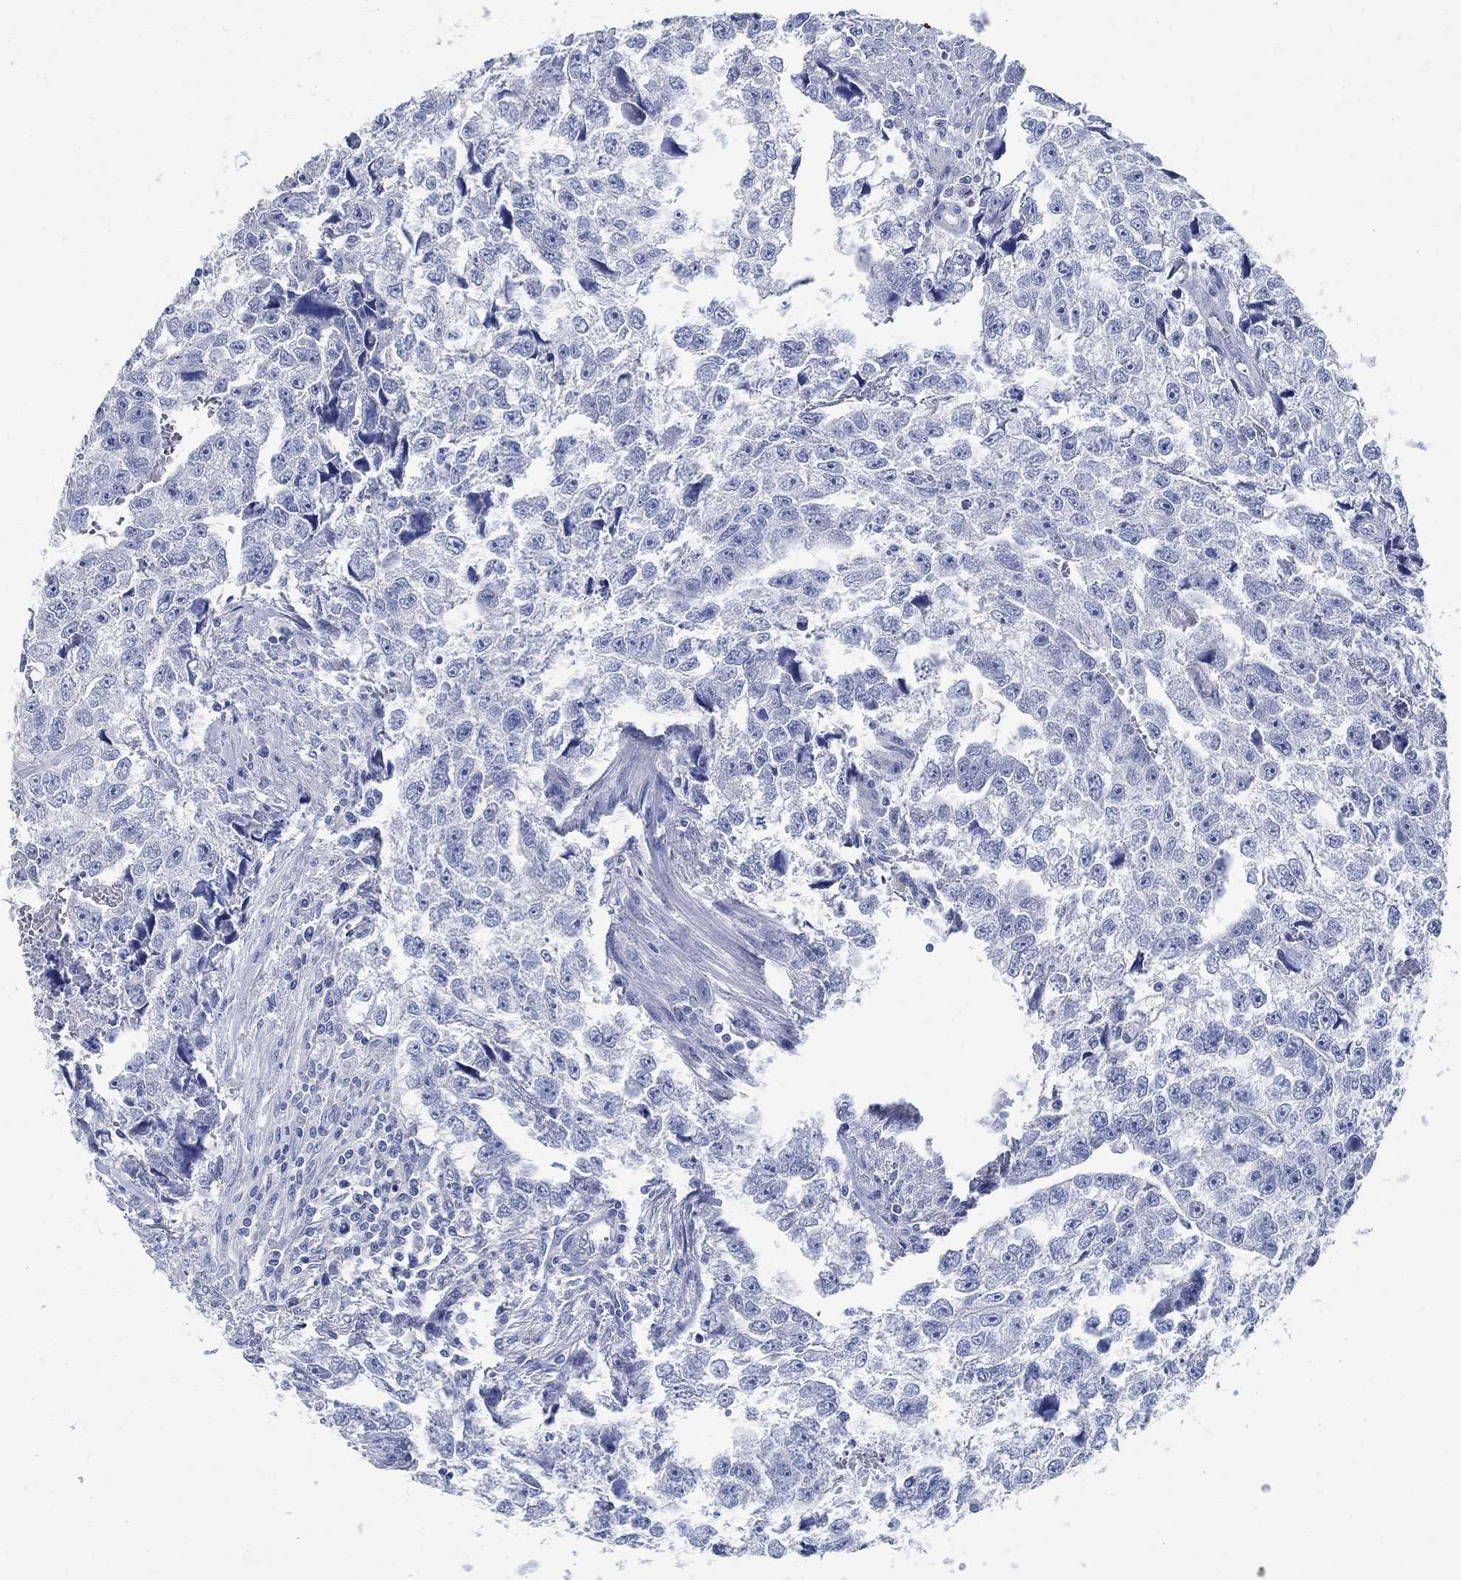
{"staining": {"intensity": "negative", "quantity": "none", "location": "none"}, "tissue": "testis cancer", "cell_type": "Tumor cells", "image_type": "cancer", "snomed": [{"axis": "morphology", "description": "Carcinoma, Embryonal, NOS"}, {"axis": "morphology", "description": "Teratoma, malignant, NOS"}, {"axis": "topography", "description": "Testis"}], "caption": "IHC micrograph of human testis cancer (embryonal carcinoma) stained for a protein (brown), which shows no staining in tumor cells.", "gene": "PRX", "patient": {"sex": "male", "age": 44}}